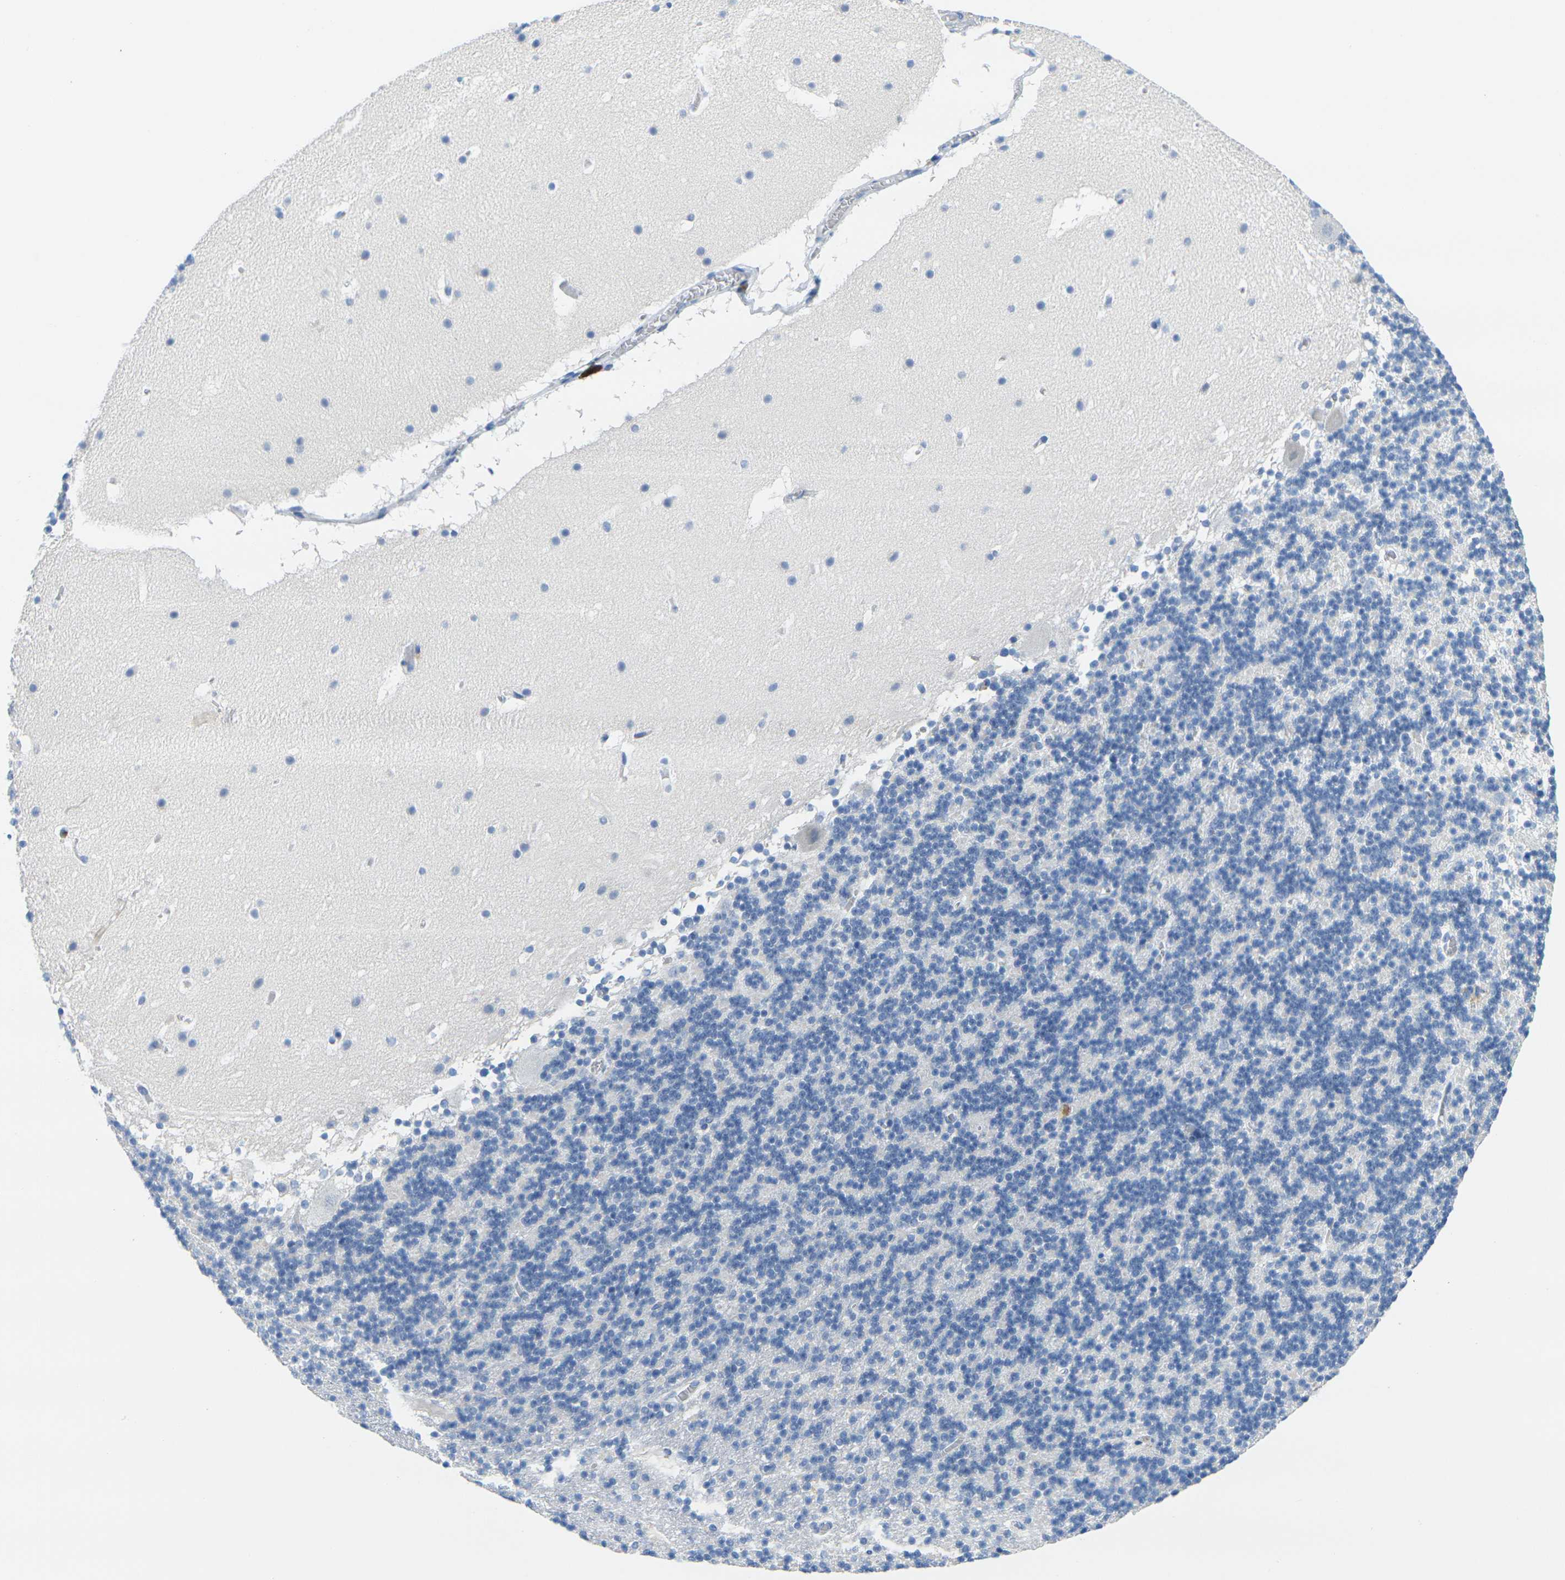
{"staining": {"intensity": "negative", "quantity": "none", "location": "none"}, "tissue": "cerebellum", "cell_type": "Cells in granular layer", "image_type": "normal", "snomed": [{"axis": "morphology", "description": "Normal tissue, NOS"}, {"axis": "topography", "description": "Cerebellum"}], "caption": "Immunohistochemistry (IHC) of benign cerebellum reveals no staining in cells in granular layer. (DAB (3,3'-diaminobenzidine) immunohistochemistry (IHC), high magnification).", "gene": "GPR15", "patient": {"sex": "male", "age": 45}}